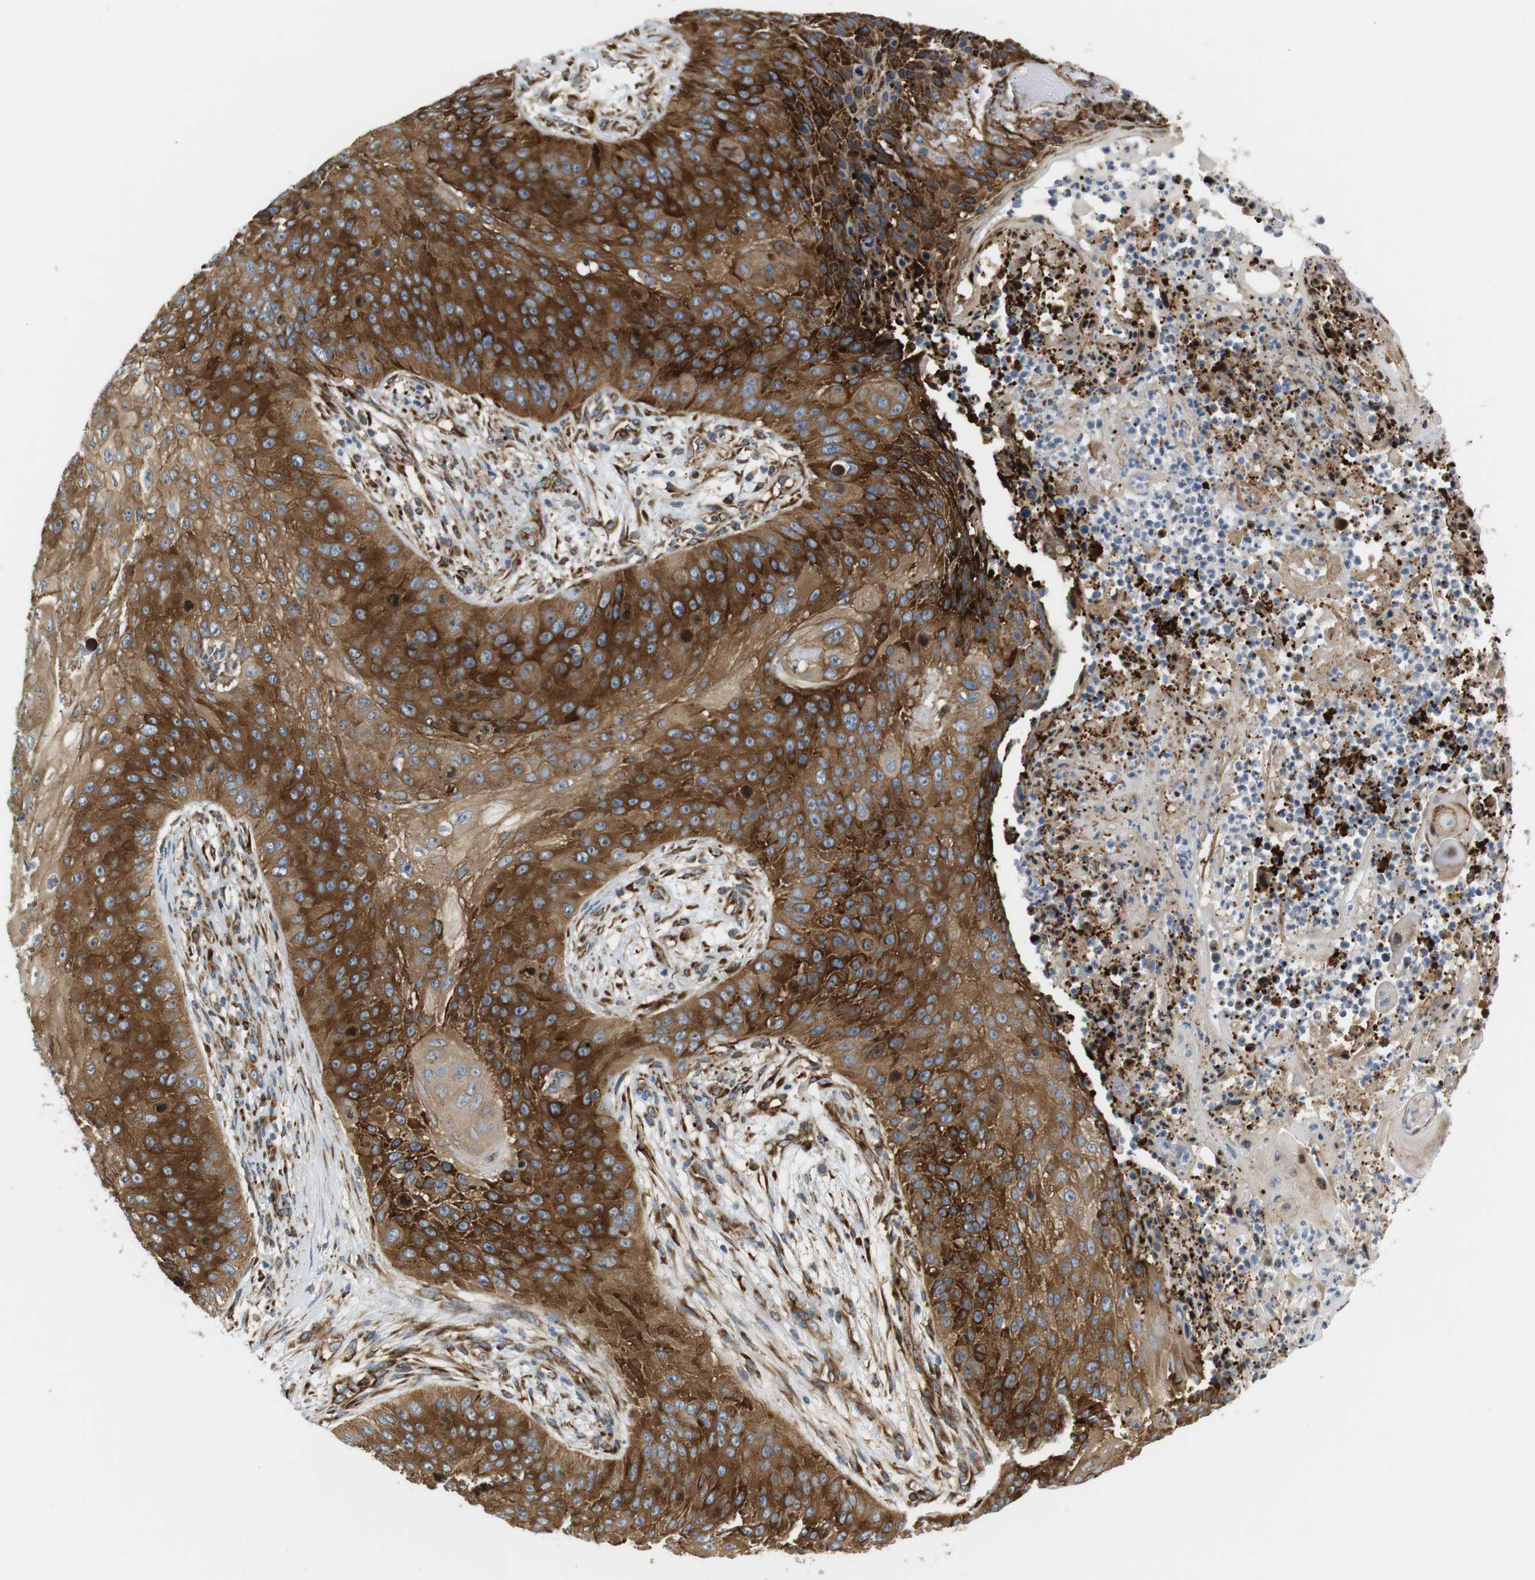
{"staining": {"intensity": "strong", "quantity": ">75%", "location": "cytoplasmic/membranous"}, "tissue": "skin cancer", "cell_type": "Tumor cells", "image_type": "cancer", "snomed": [{"axis": "morphology", "description": "Squamous cell carcinoma, NOS"}, {"axis": "topography", "description": "Skin"}], "caption": "Skin squamous cell carcinoma tissue reveals strong cytoplasmic/membranous positivity in approximately >75% of tumor cells, visualized by immunohistochemistry.", "gene": "TMEM200A", "patient": {"sex": "female", "age": 80}}